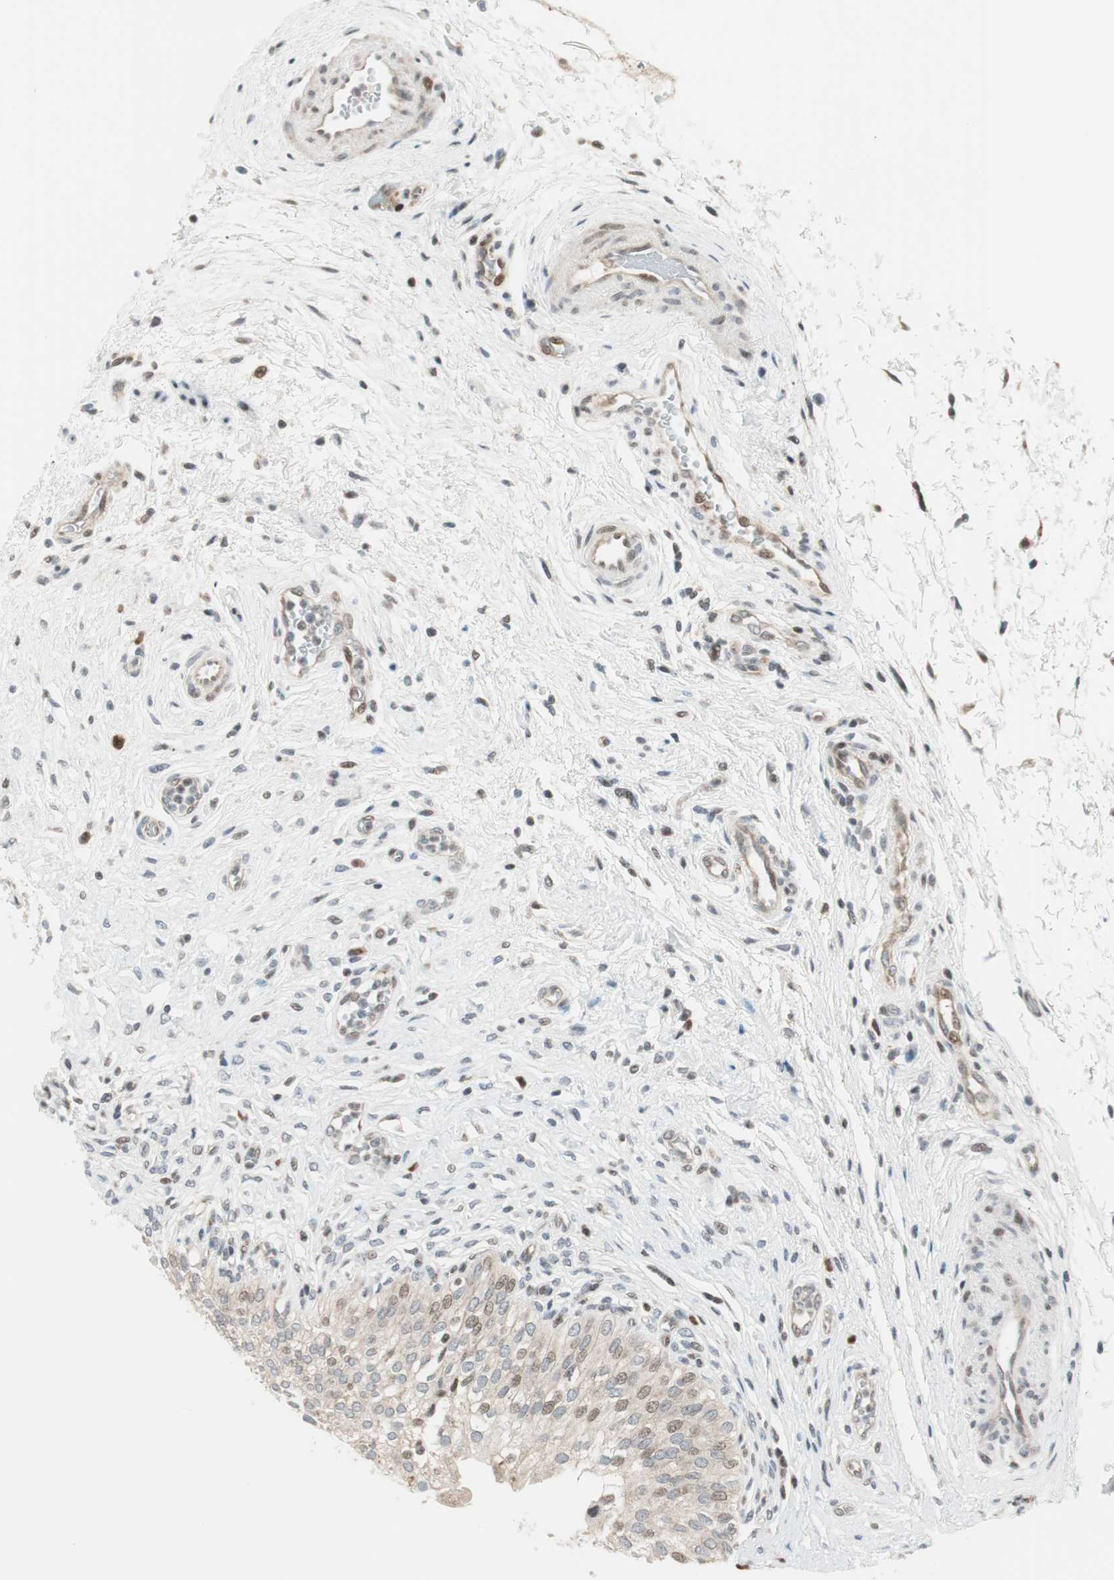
{"staining": {"intensity": "moderate", "quantity": ">75%", "location": "cytoplasmic/membranous,nuclear"}, "tissue": "urinary bladder", "cell_type": "Urothelial cells", "image_type": "normal", "snomed": [{"axis": "morphology", "description": "Normal tissue, NOS"}, {"axis": "morphology", "description": "Urothelial carcinoma, High grade"}, {"axis": "topography", "description": "Urinary bladder"}], "caption": "An IHC photomicrograph of unremarkable tissue is shown. Protein staining in brown shows moderate cytoplasmic/membranous,nuclear positivity in urinary bladder within urothelial cells.", "gene": "TPT1", "patient": {"sex": "male", "age": 46}}